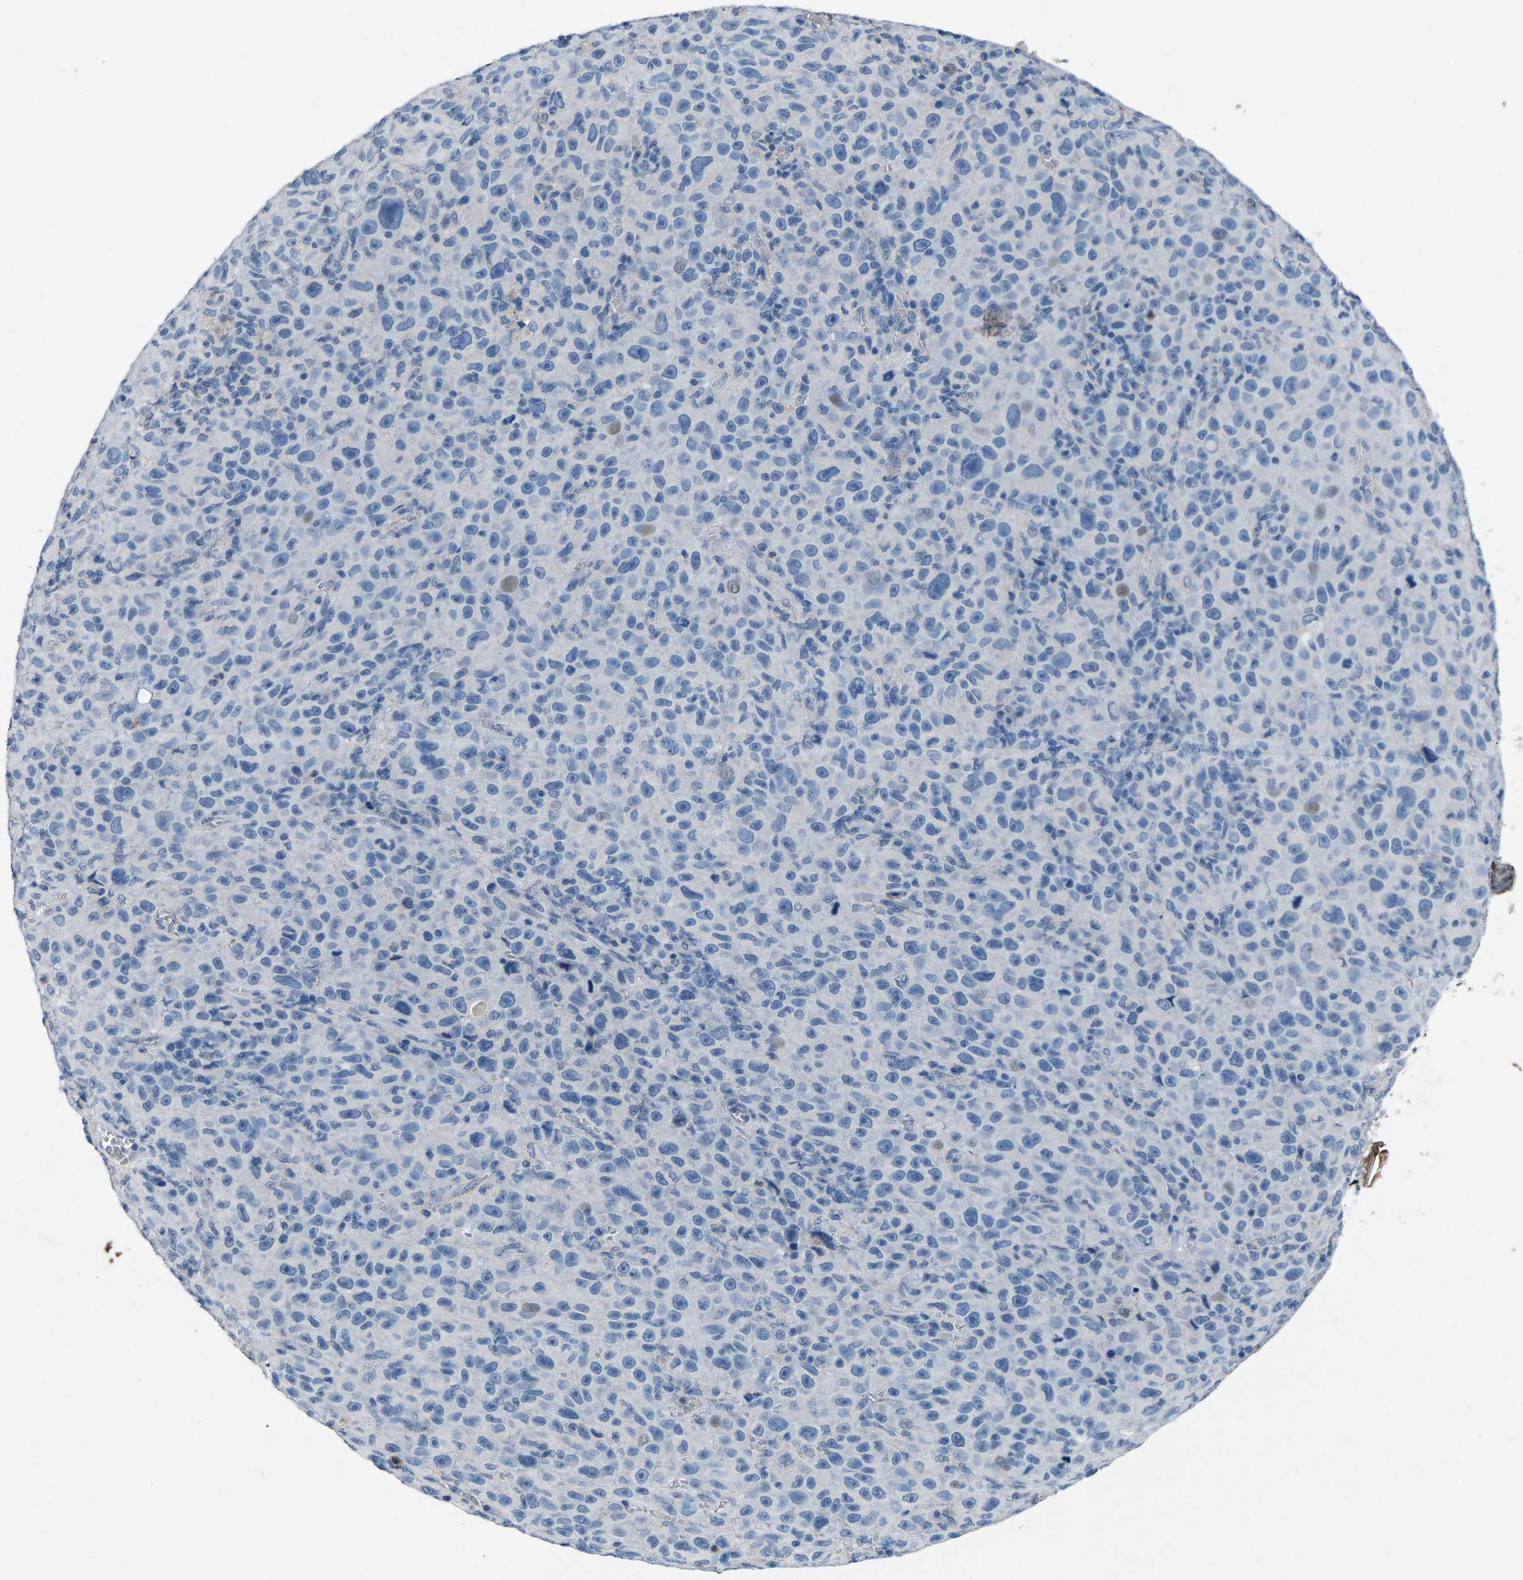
{"staining": {"intensity": "negative", "quantity": "none", "location": "none"}, "tissue": "melanoma", "cell_type": "Tumor cells", "image_type": "cancer", "snomed": [{"axis": "morphology", "description": "Malignant melanoma, NOS"}, {"axis": "topography", "description": "Skin"}], "caption": "A photomicrograph of human melanoma is negative for staining in tumor cells. Nuclei are stained in blue.", "gene": "PLG", "patient": {"sex": "female", "age": 82}}